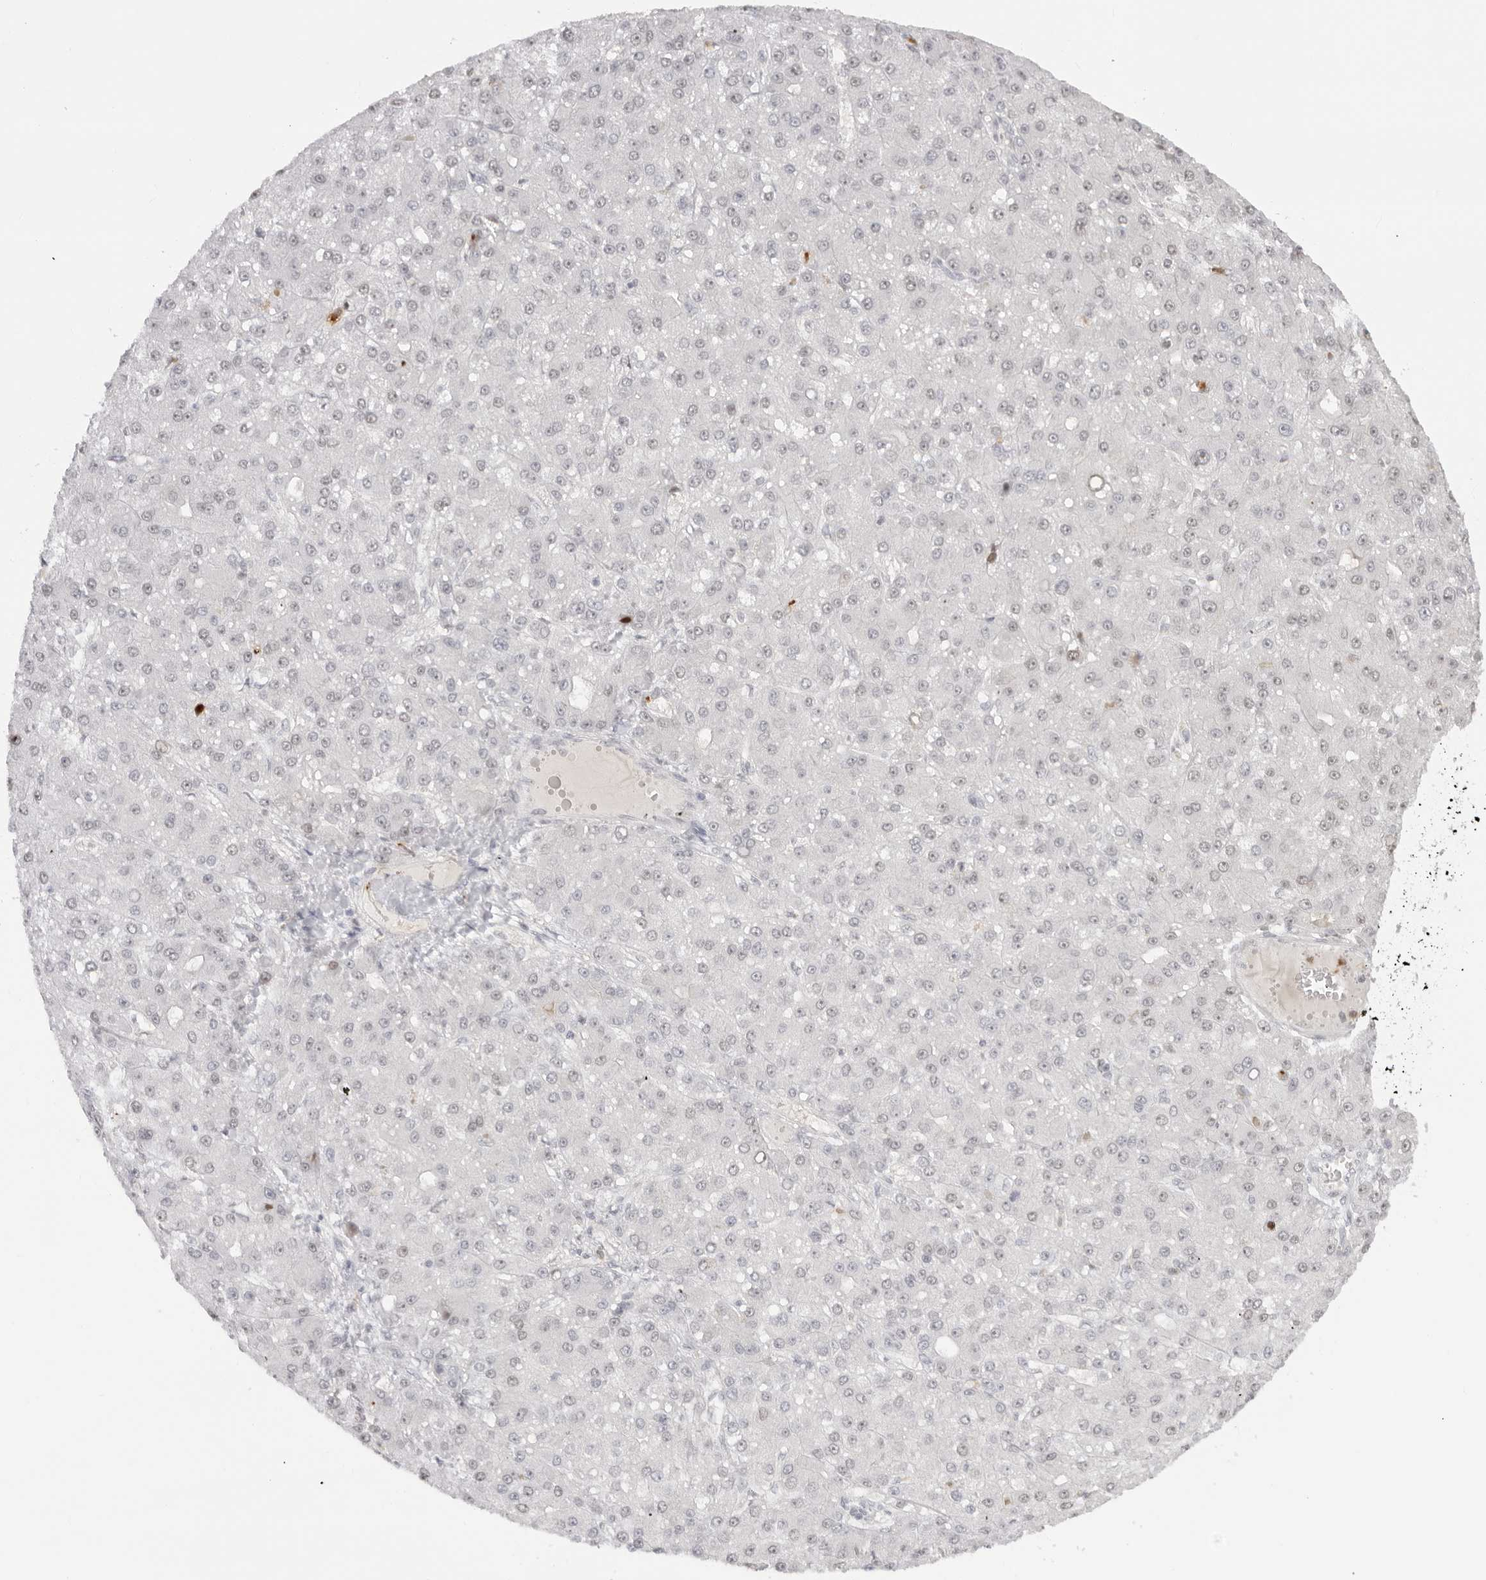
{"staining": {"intensity": "weak", "quantity": "25%-75%", "location": "nuclear"}, "tissue": "liver cancer", "cell_type": "Tumor cells", "image_type": "cancer", "snomed": [{"axis": "morphology", "description": "Carcinoma, Hepatocellular, NOS"}, {"axis": "topography", "description": "Liver"}], "caption": "A brown stain shows weak nuclear positivity of a protein in human liver cancer tumor cells. (DAB (3,3'-diaminobenzidine) IHC with brightfield microscopy, high magnification).", "gene": "RNF146", "patient": {"sex": "male", "age": 67}}